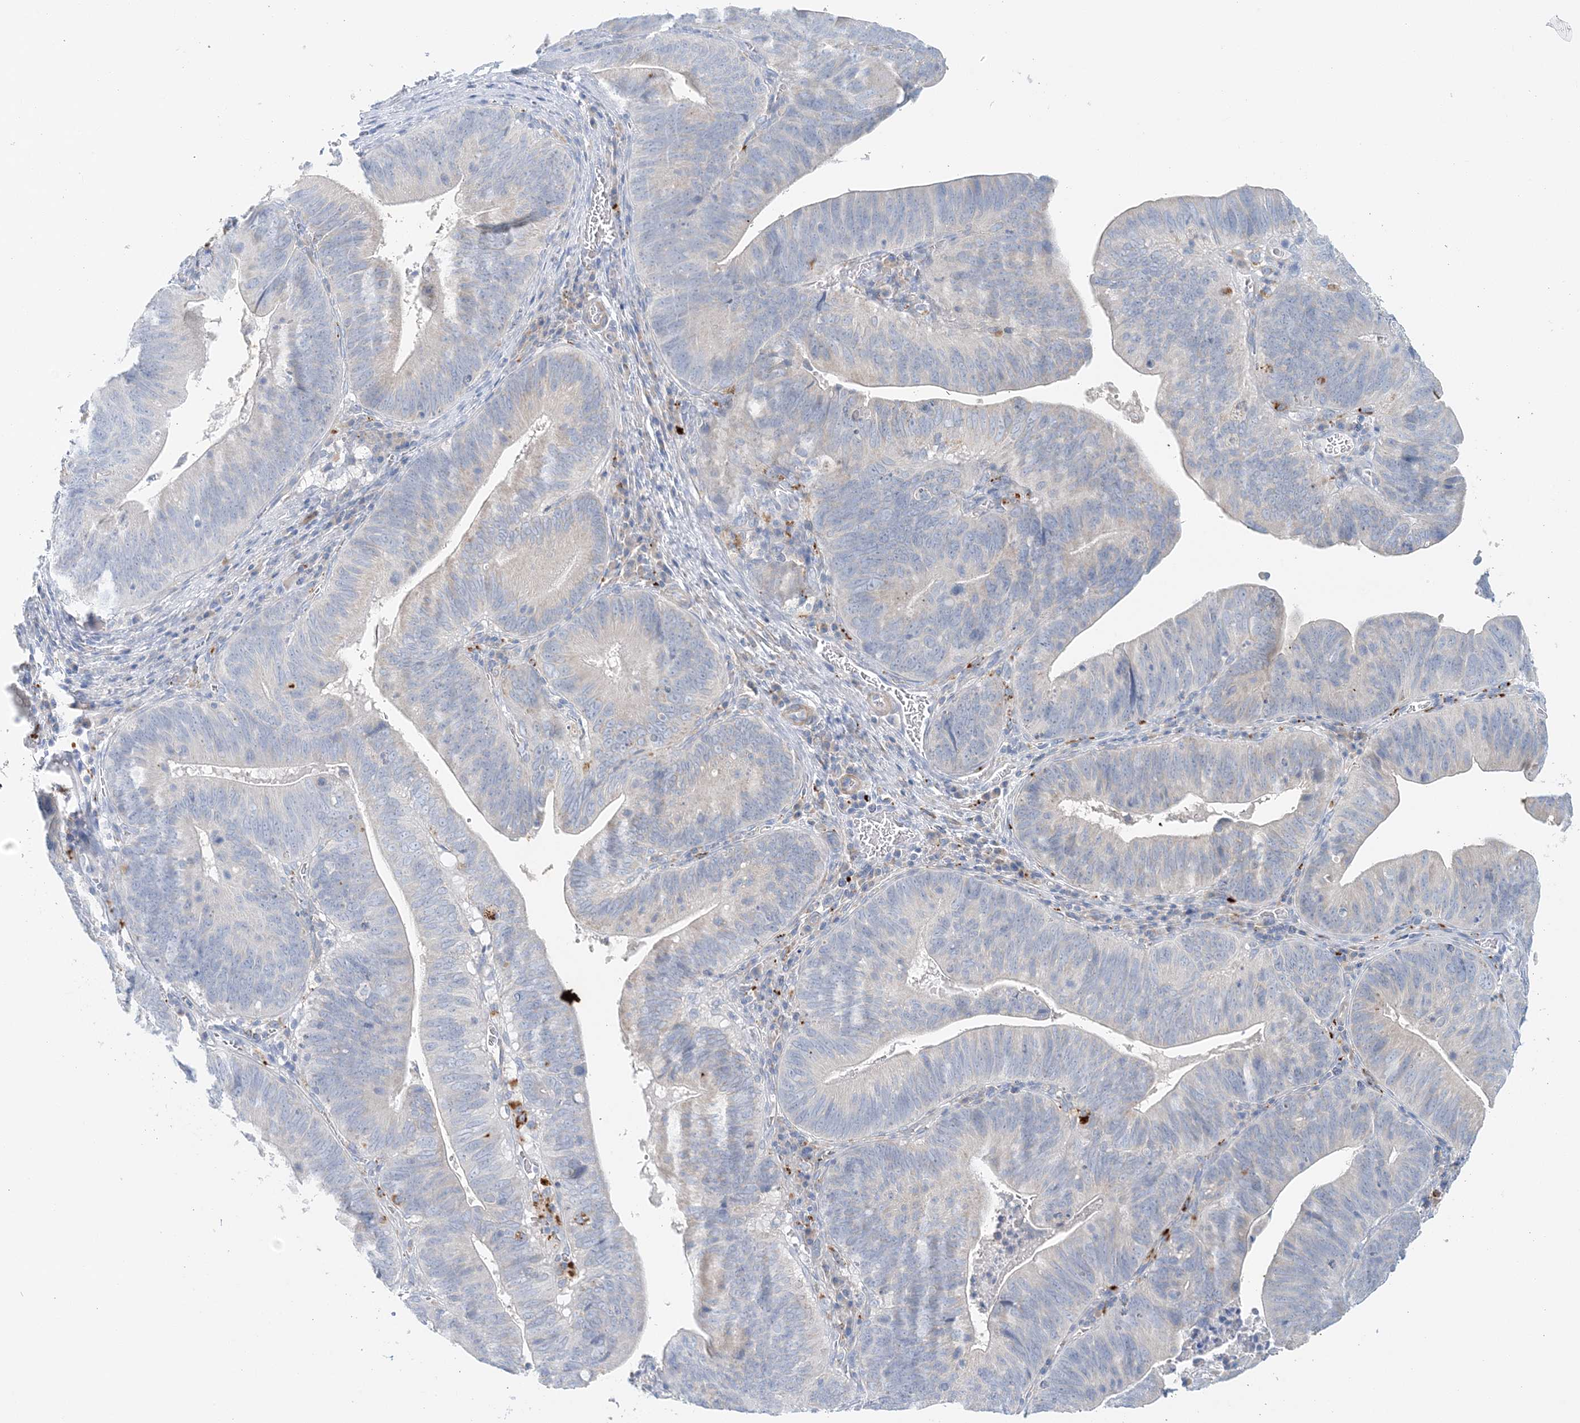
{"staining": {"intensity": "negative", "quantity": "none", "location": "none"}, "tissue": "pancreatic cancer", "cell_type": "Tumor cells", "image_type": "cancer", "snomed": [{"axis": "morphology", "description": "Adenocarcinoma, NOS"}, {"axis": "topography", "description": "Pancreas"}], "caption": "There is no significant positivity in tumor cells of adenocarcinoma (pancreatic).", "gene": "TTI1", "patient": {"sex": "male", "age": 63}}